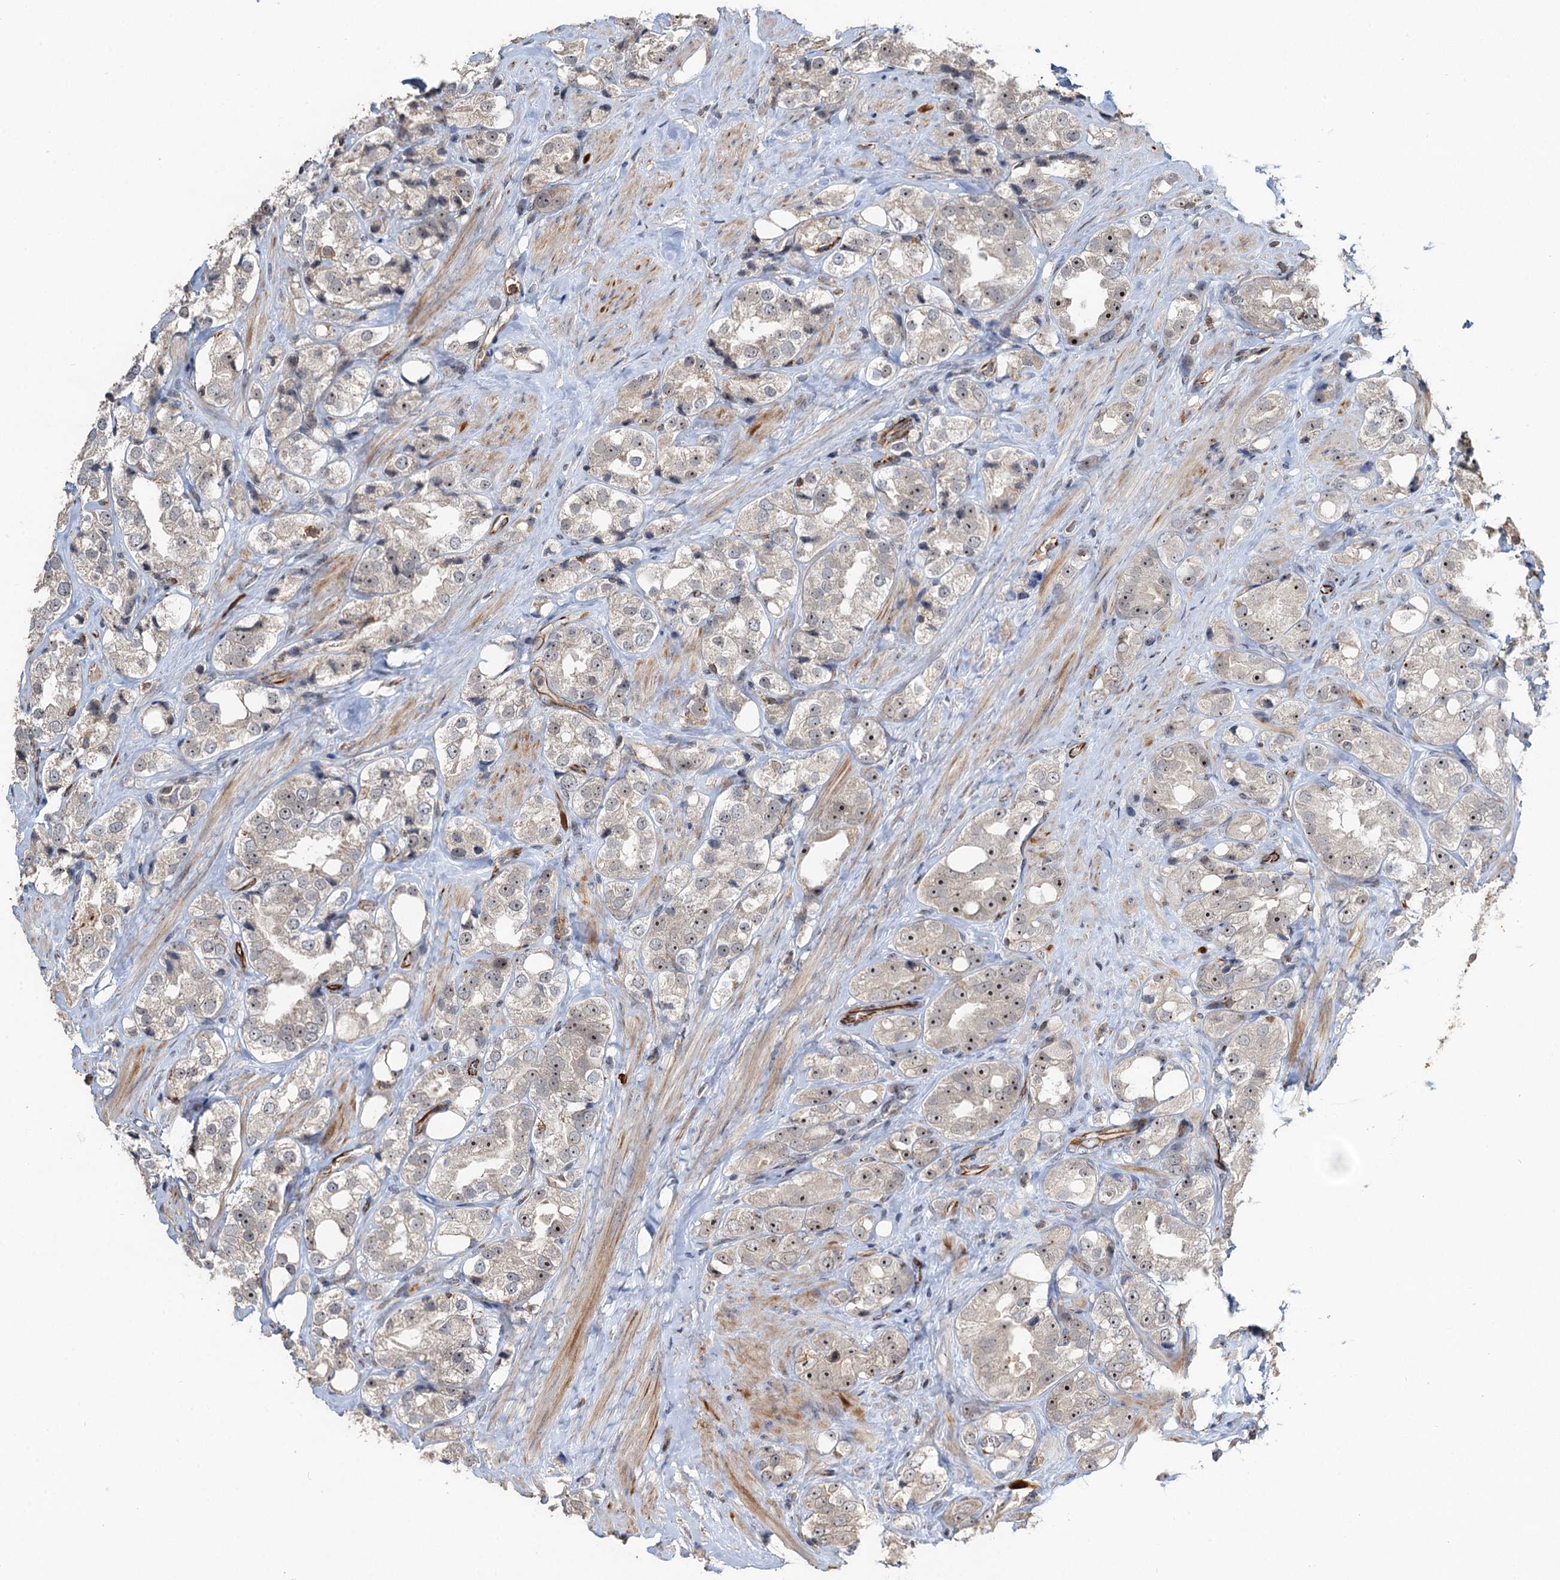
{"staining": {"intensity": "moderate", "quantity": "<25%", "location": "nuclear"}, "tissue": "prostate cancer", "cell_type": "Tumor cells", "image_type": "cancer", "snomed": [{"axis": "morphology", "description": "Adenocarcinoma, NOS"}, {"axis": "topography", "description": "Prostate"}], "caption": "DAB immunohistochemical staining of adenocarcinoma (prostate) demonstrates moderate nuclear protein expression in about <25% of tumor cells. (Stains: DAB (3,3'-diaminobenzidine) in brown, nuclei in blue, Microscopy: brightfield microscopy at high magnification).", "gene": "TMA16", "patient": {"sex": "male", "age": 79}}